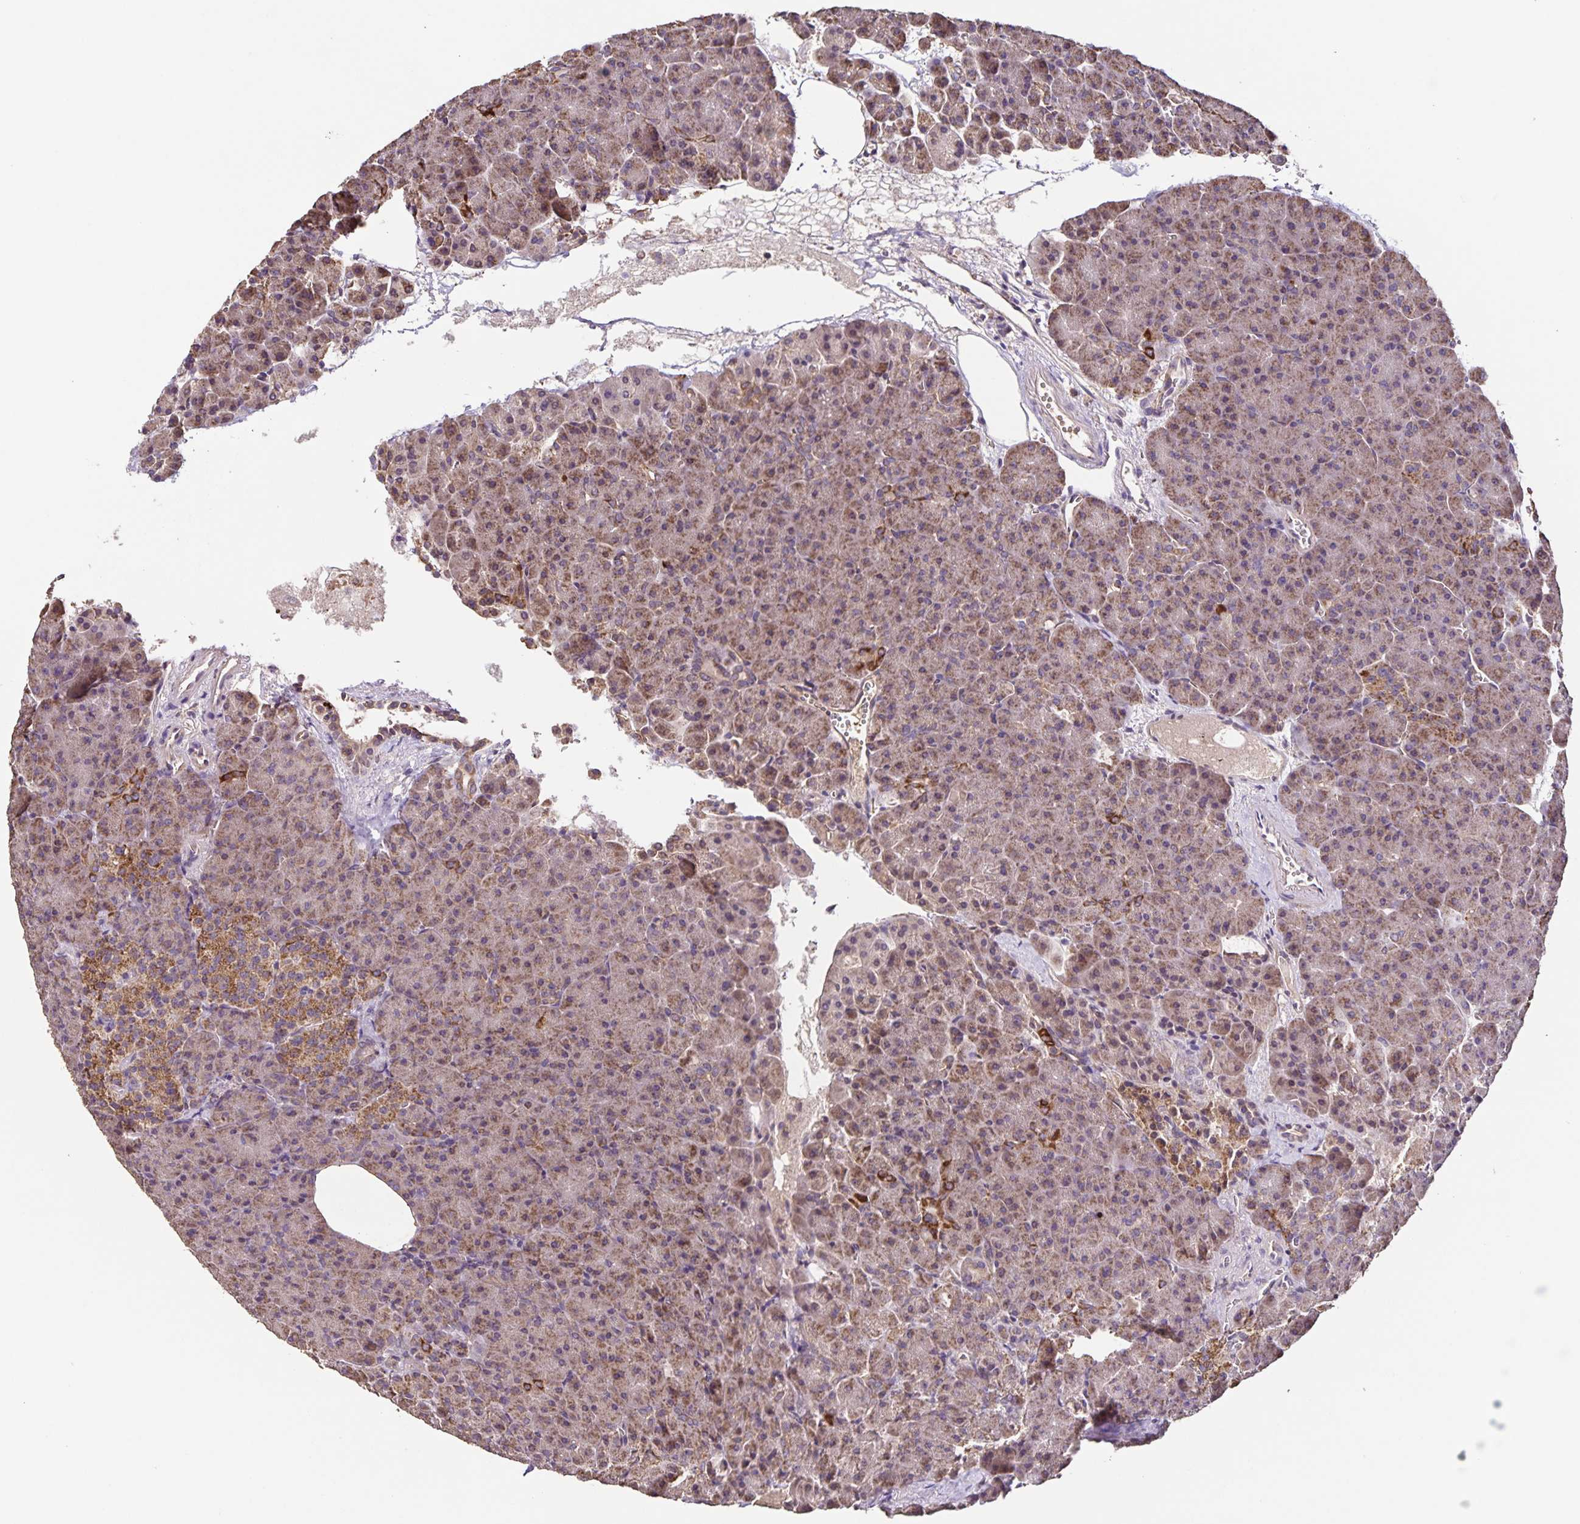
{"staining": {"intensity": "moderate", "quantity": ">75%", "location": "cytoplasmic/membranous"}, "tissue": "pancreas", "cell_type": "Exocrine glandular cells", "image_type": "normal", "snomed": [{"axis": "morphology", "description": "Normal tissue, NOS"}, {"axis": "topography", "description": "Pancreas"}], "caption": "This photomicrograph reveals IHC staining of benign human pancreas, with medium moderate cytoplasmic/membranous expression in approximately >75% of exocrine glandular cells.", "gene": "MAN1A1", "patient": {"sex": "female", "age": 74}}